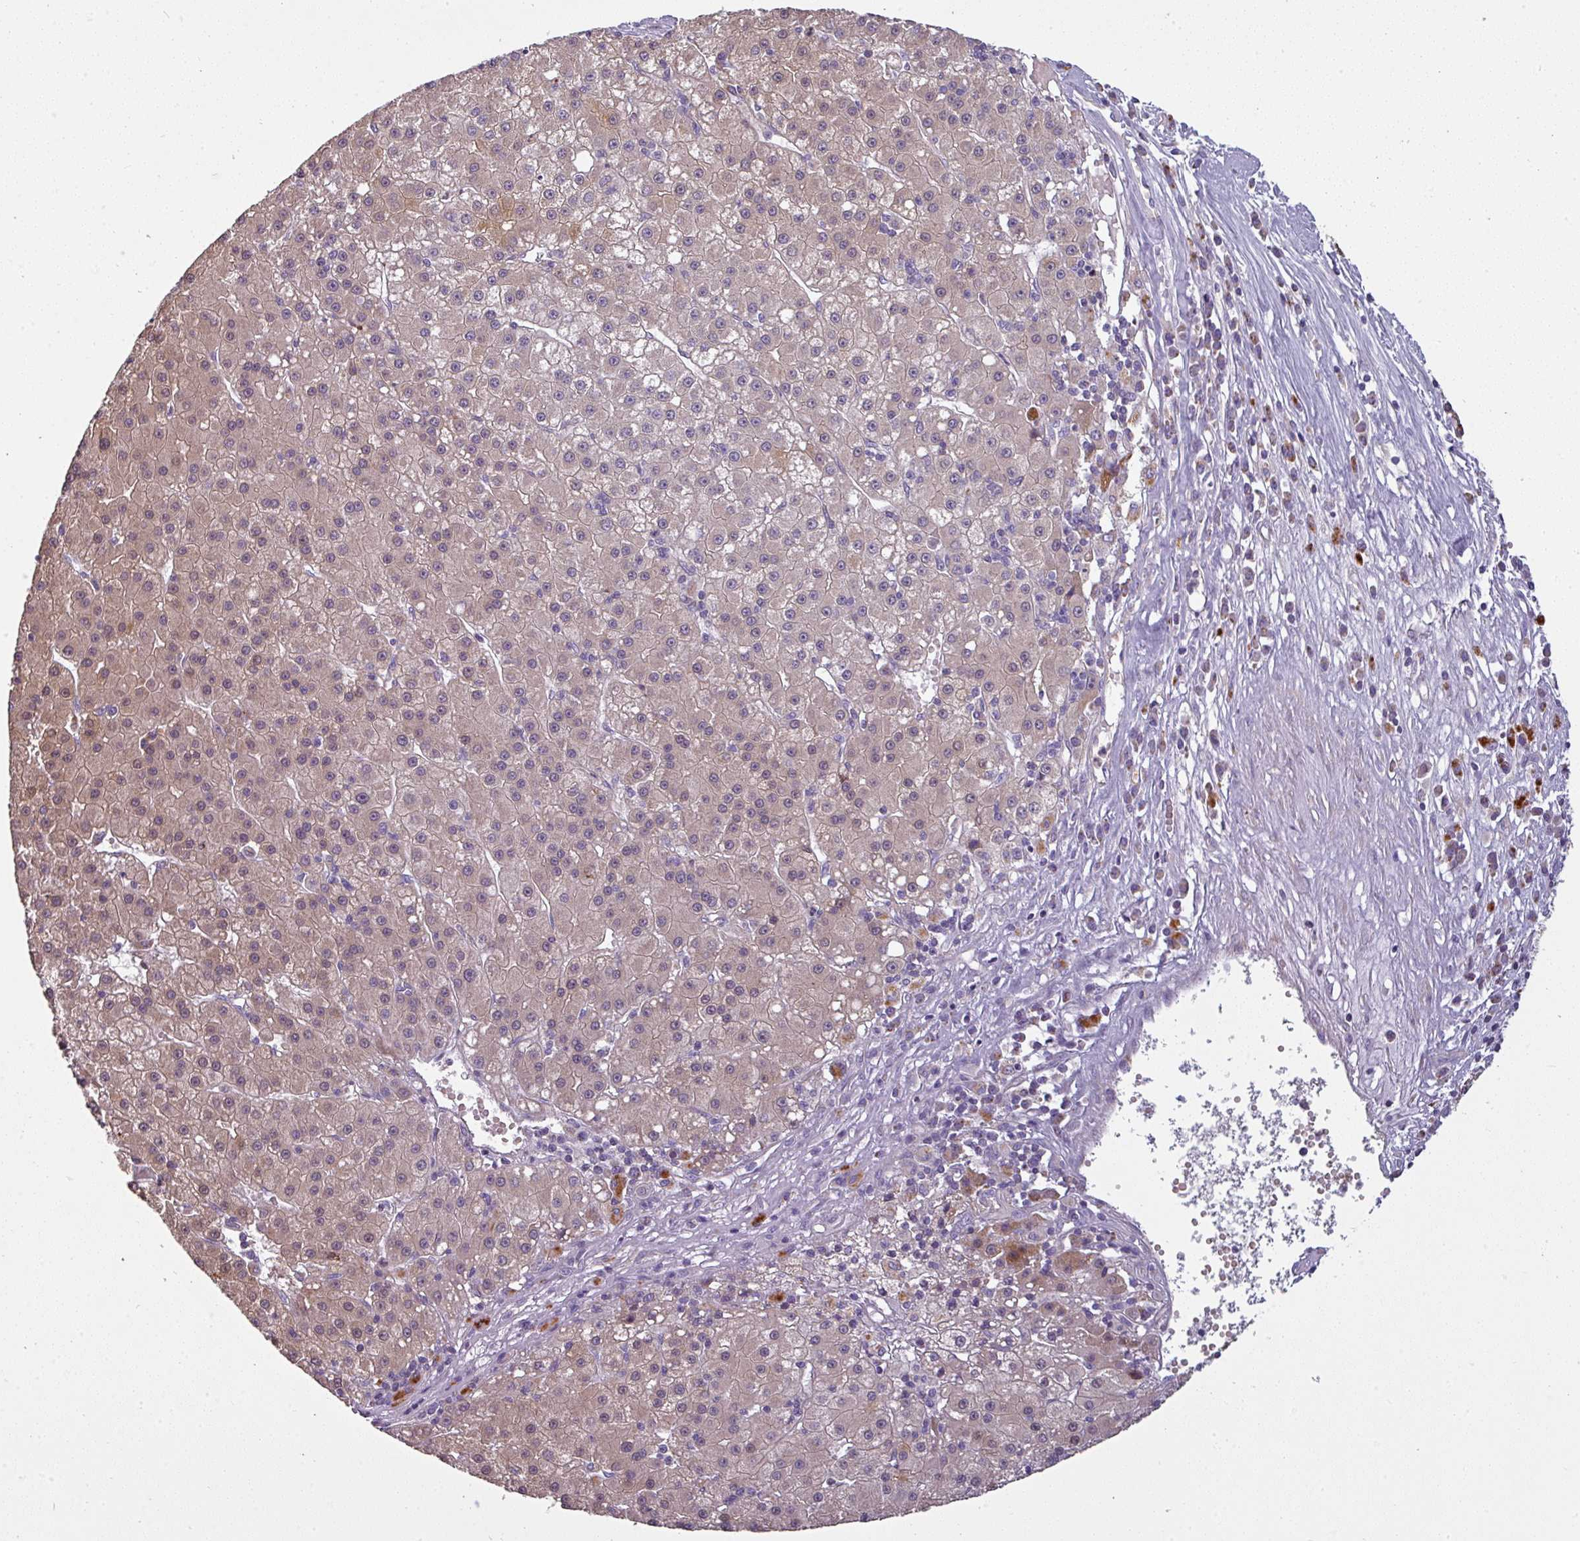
{"staining": {"intensity": "weak", "quantity": "25%-75%", "location": "cytoplasmic/membranous"}, "tissue": "liver cancer", "cell_type": "Tumor cells", "image_type": "cancer", "snomed": [{"axis": "morphology", "description": "Carcinoma, Hepatocellular, NOS"}, {"axis": "topography", "description": "Liver"}], "caption": "Protein expression by IHC demonstrates weak cytoplasmic/membranous staining in approximately 25%-75% of tumor cells in hepatocellular carcinoma (liver). (Brightfield microscopy of DAB IHC at high magnification).", "gene": "PNMA6A", "patient": {"sex": "male", "age": 76}}